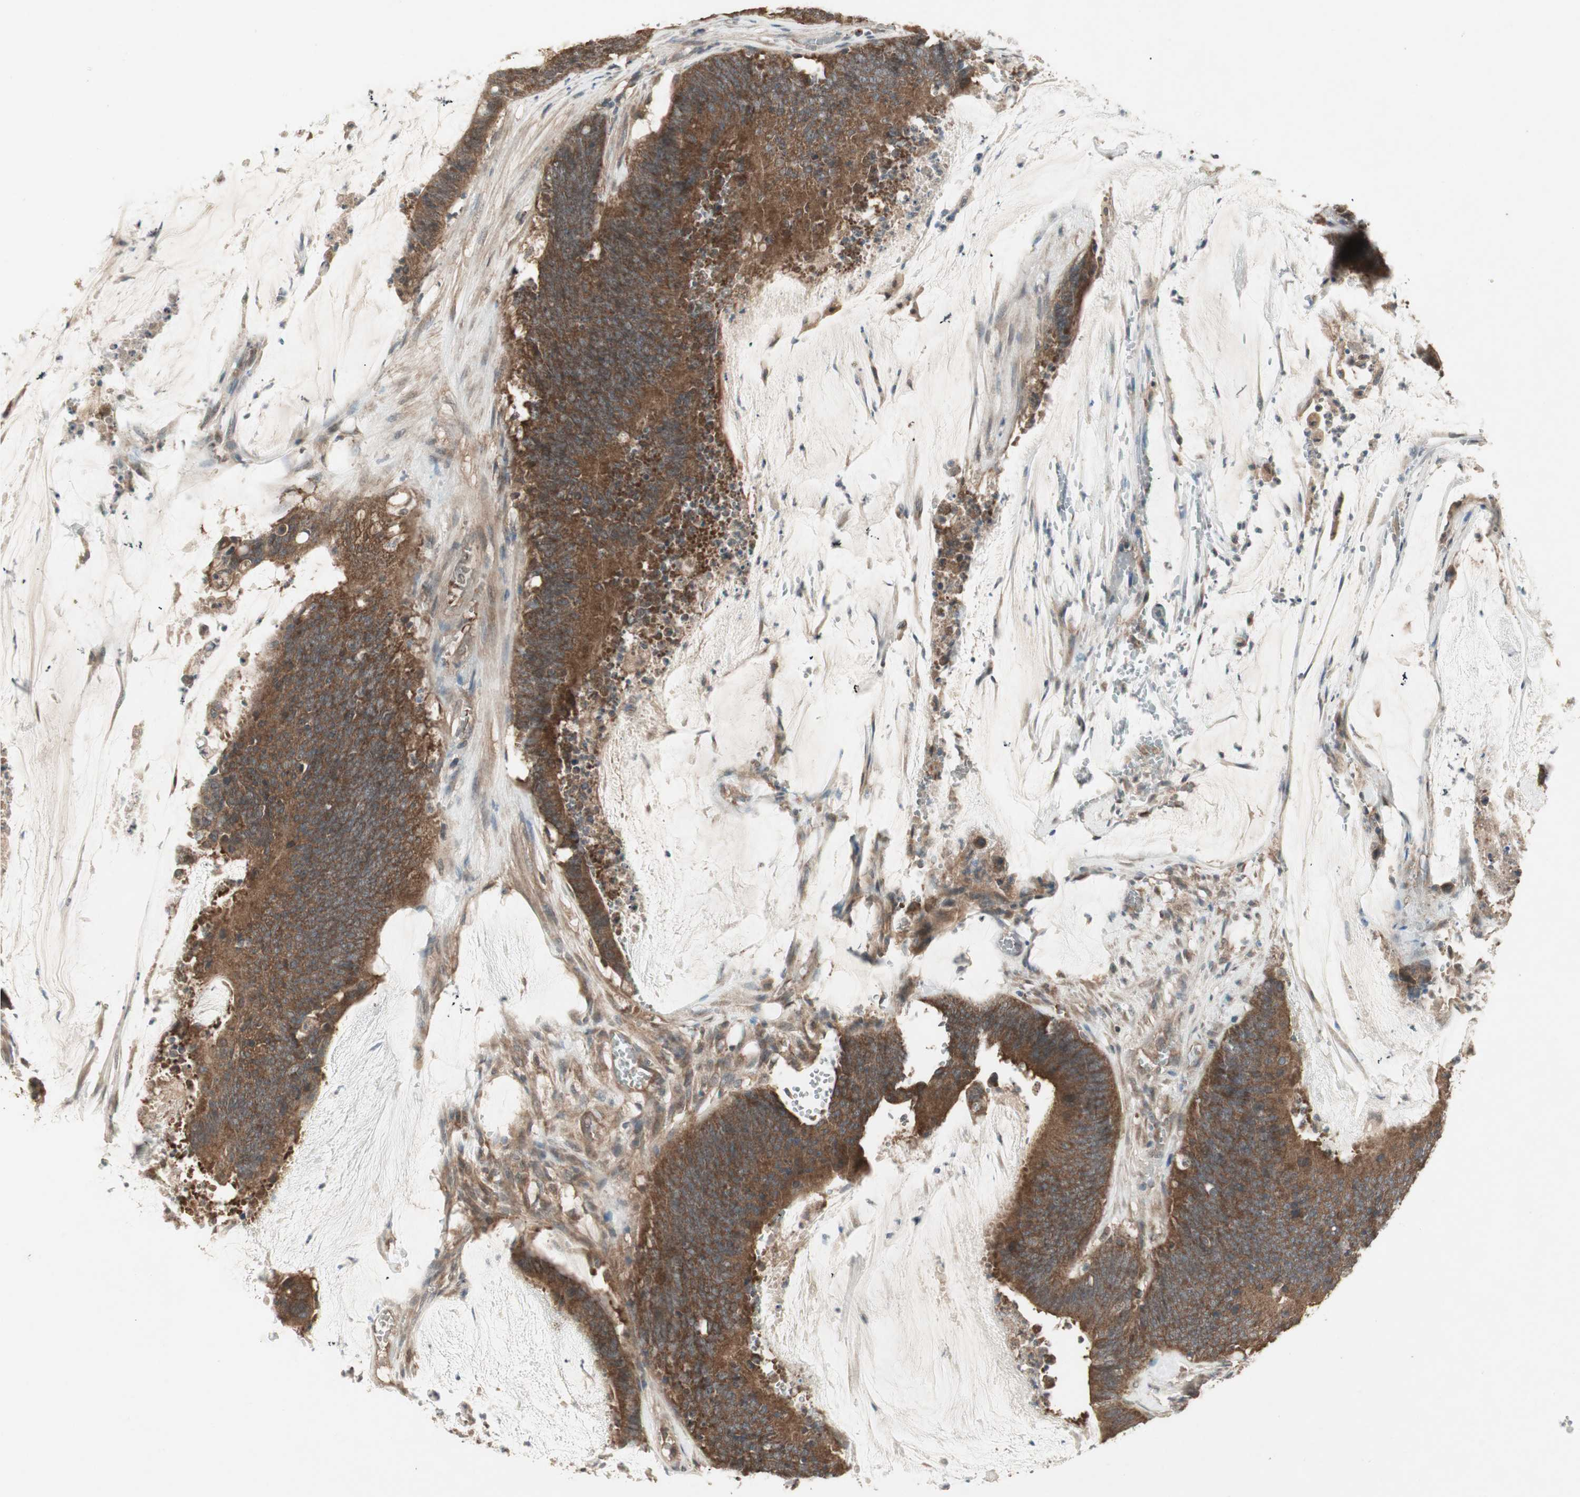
{"staining": {"intensity": "strong", "quantity": ">75%", "location": "cytoplasmic/membranous"}, "tissue": "colorectal cancer", "cell_type": "Tumor cells", "image_type": "cancer", "snomed": [{"axis": "morphology", "description": "Adenocarcinoma, NOS"}, {"axis": "topography", "description": "Rectum"}], "caption": "Protein expression by IHC exhibits strong cytoplasmic/membranous positivity in approximately >75% of tumor cells in colorectal adenocarcinoma.", "gene": "UBAC1", "patient": {"sex": "female", "age": 66}}